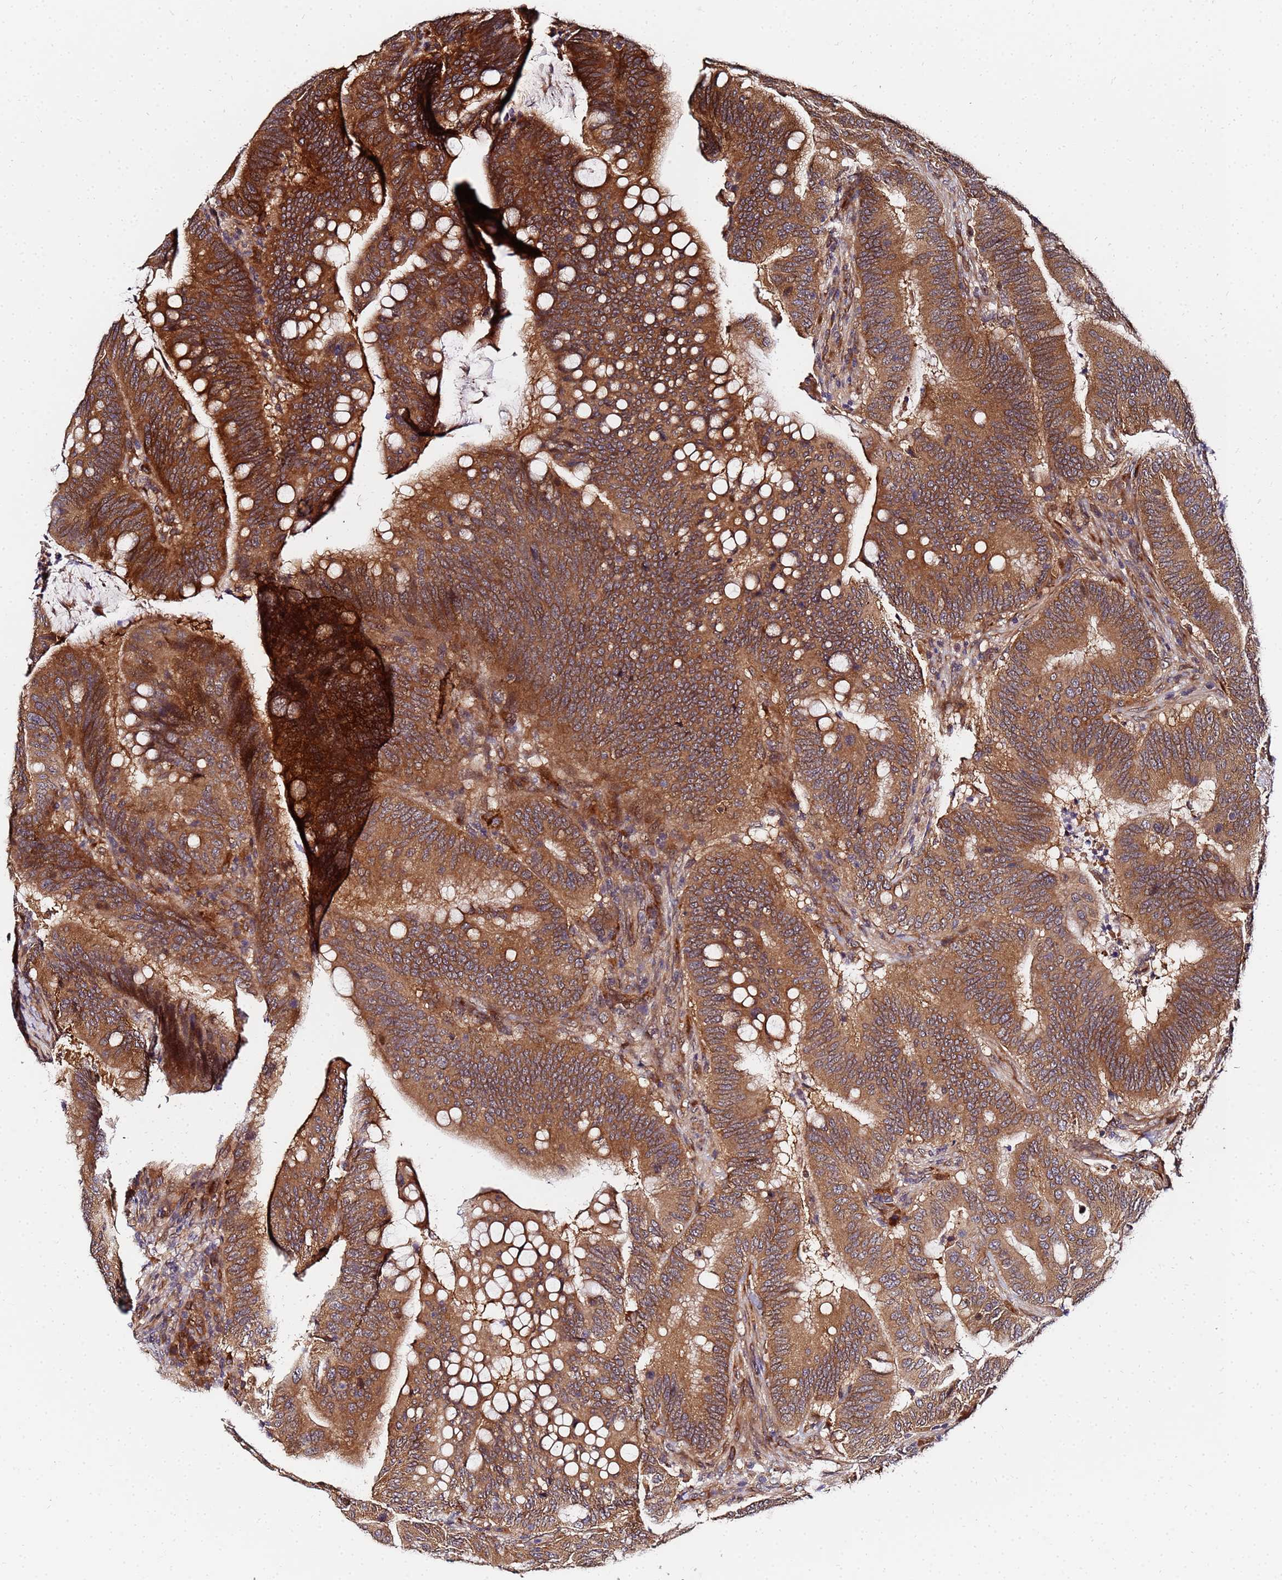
{"staining": {"intensity": "strong", "quantity": ">75%", "location": "cytoplasmic/membranous"}, "tissue": "colorectal cancer", "cell_type": "Tumor cells", "image_type": "cancer", "snomed": [{"axis": "morphology", "description": "Adenocarcinoma, NOS"}, {"axis": "topography", "description": "Colon"}], "caption": "Immunohistochemical staining of human adenocarcinoma (colorectal) exhibits high levels of strong cytoplasmic/membranous positivity in approximately >75% of tumor cells. (DAB (3,3'-diaminobenzidine) = brown stain, brightfield microscopy at high magnification).", "gene": "UNC93B1", "patient": {"sex": "female", "age": 66}}